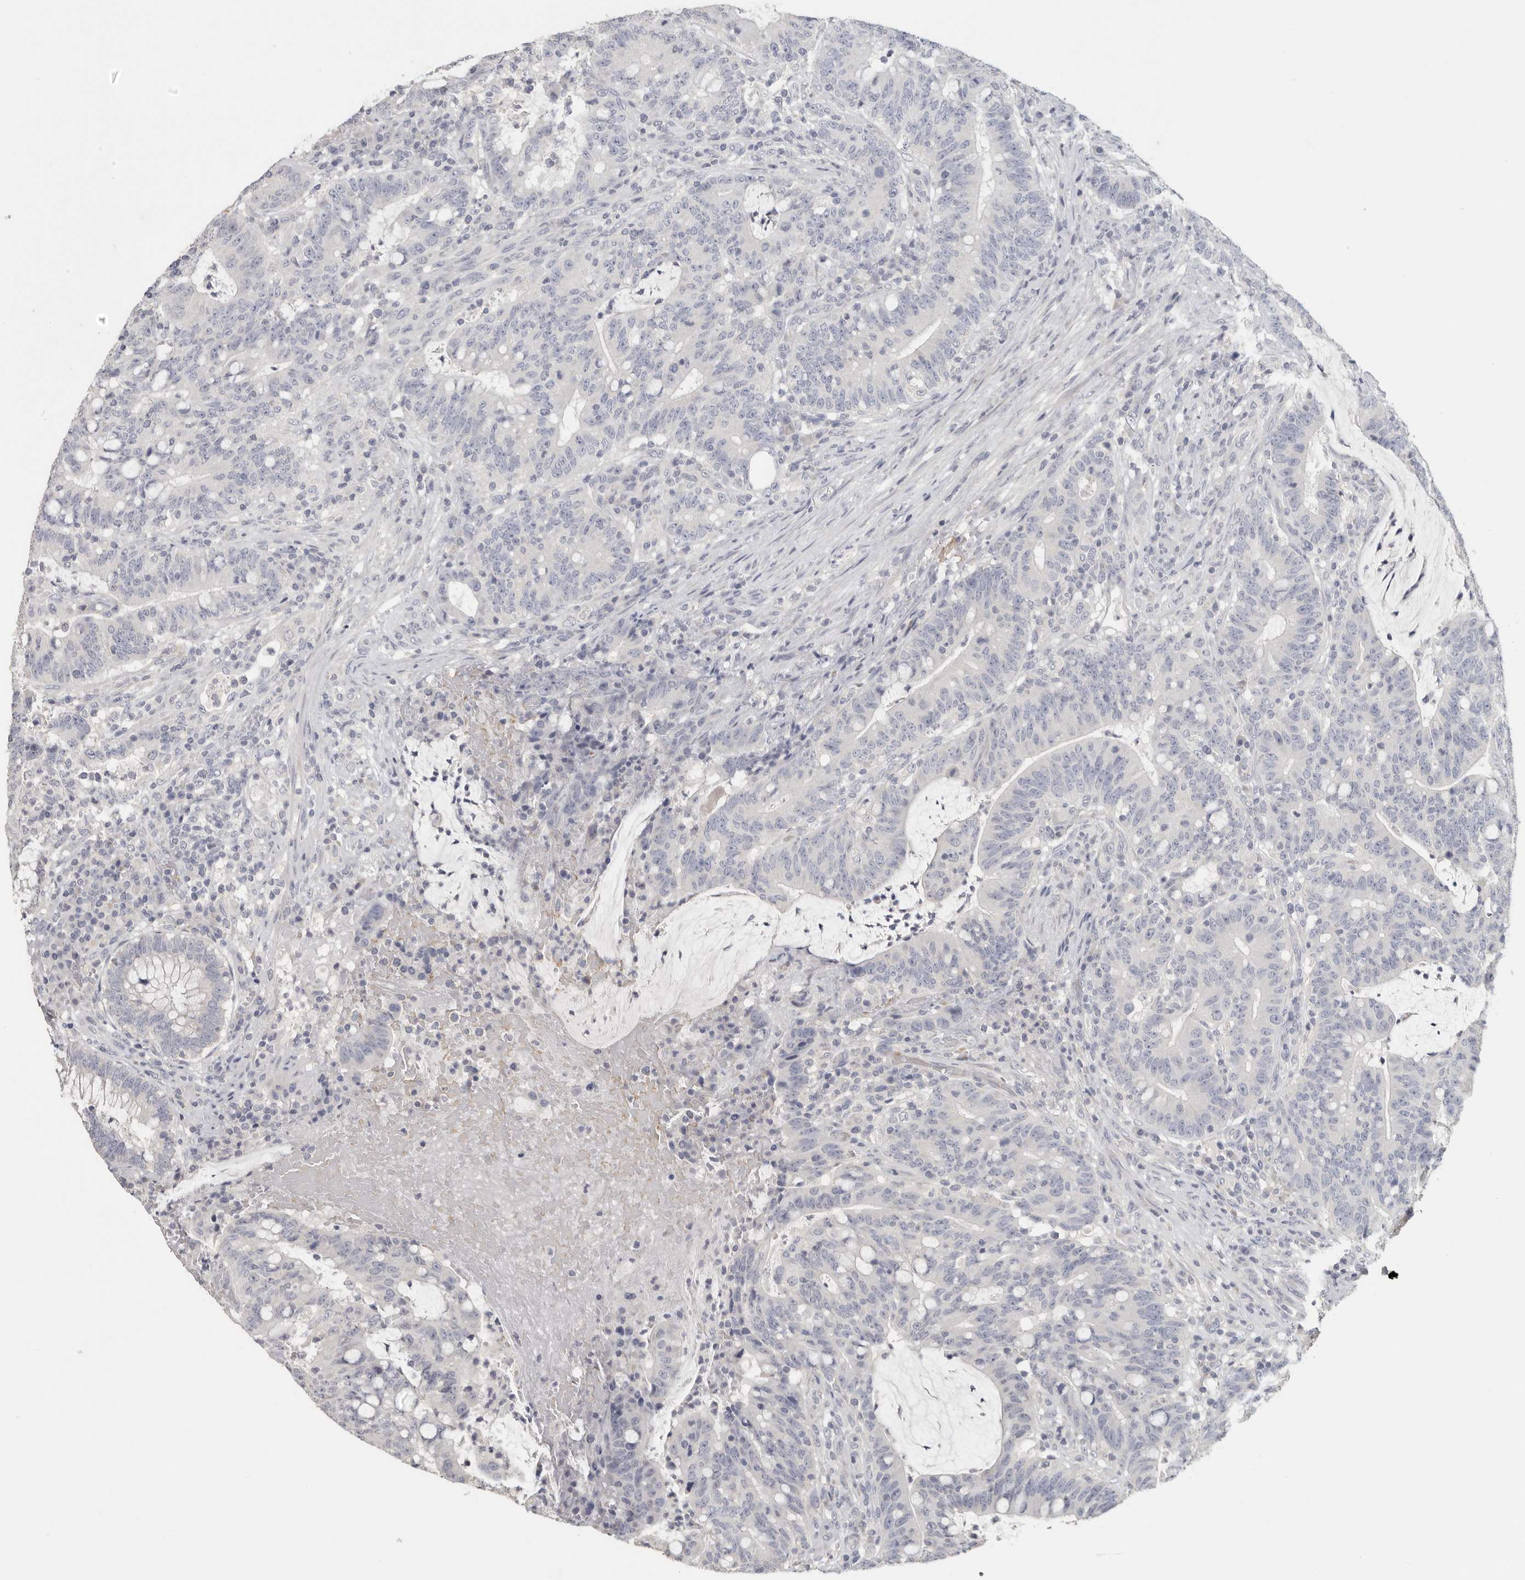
{"staining": {"intensity": "negative", "quantity": "none", "location": "none"}, "tissue": "colorectal cancer", "cell_type": "Tumor cells", "image_type": "cancer", "snomed": [{"axis": "morphology", "description": "Adenocarcinoma, NOS"}, {"axis": "topography", "description": "Colon"}], "caption": "Immunohistochemistry photomicrograph of colorectal adenocarcinoma stained for a protein (brown), which displays no expression in tumor cells.", "gene": "DNAJC11", "patient": {"sex": "female", "age": 66}}